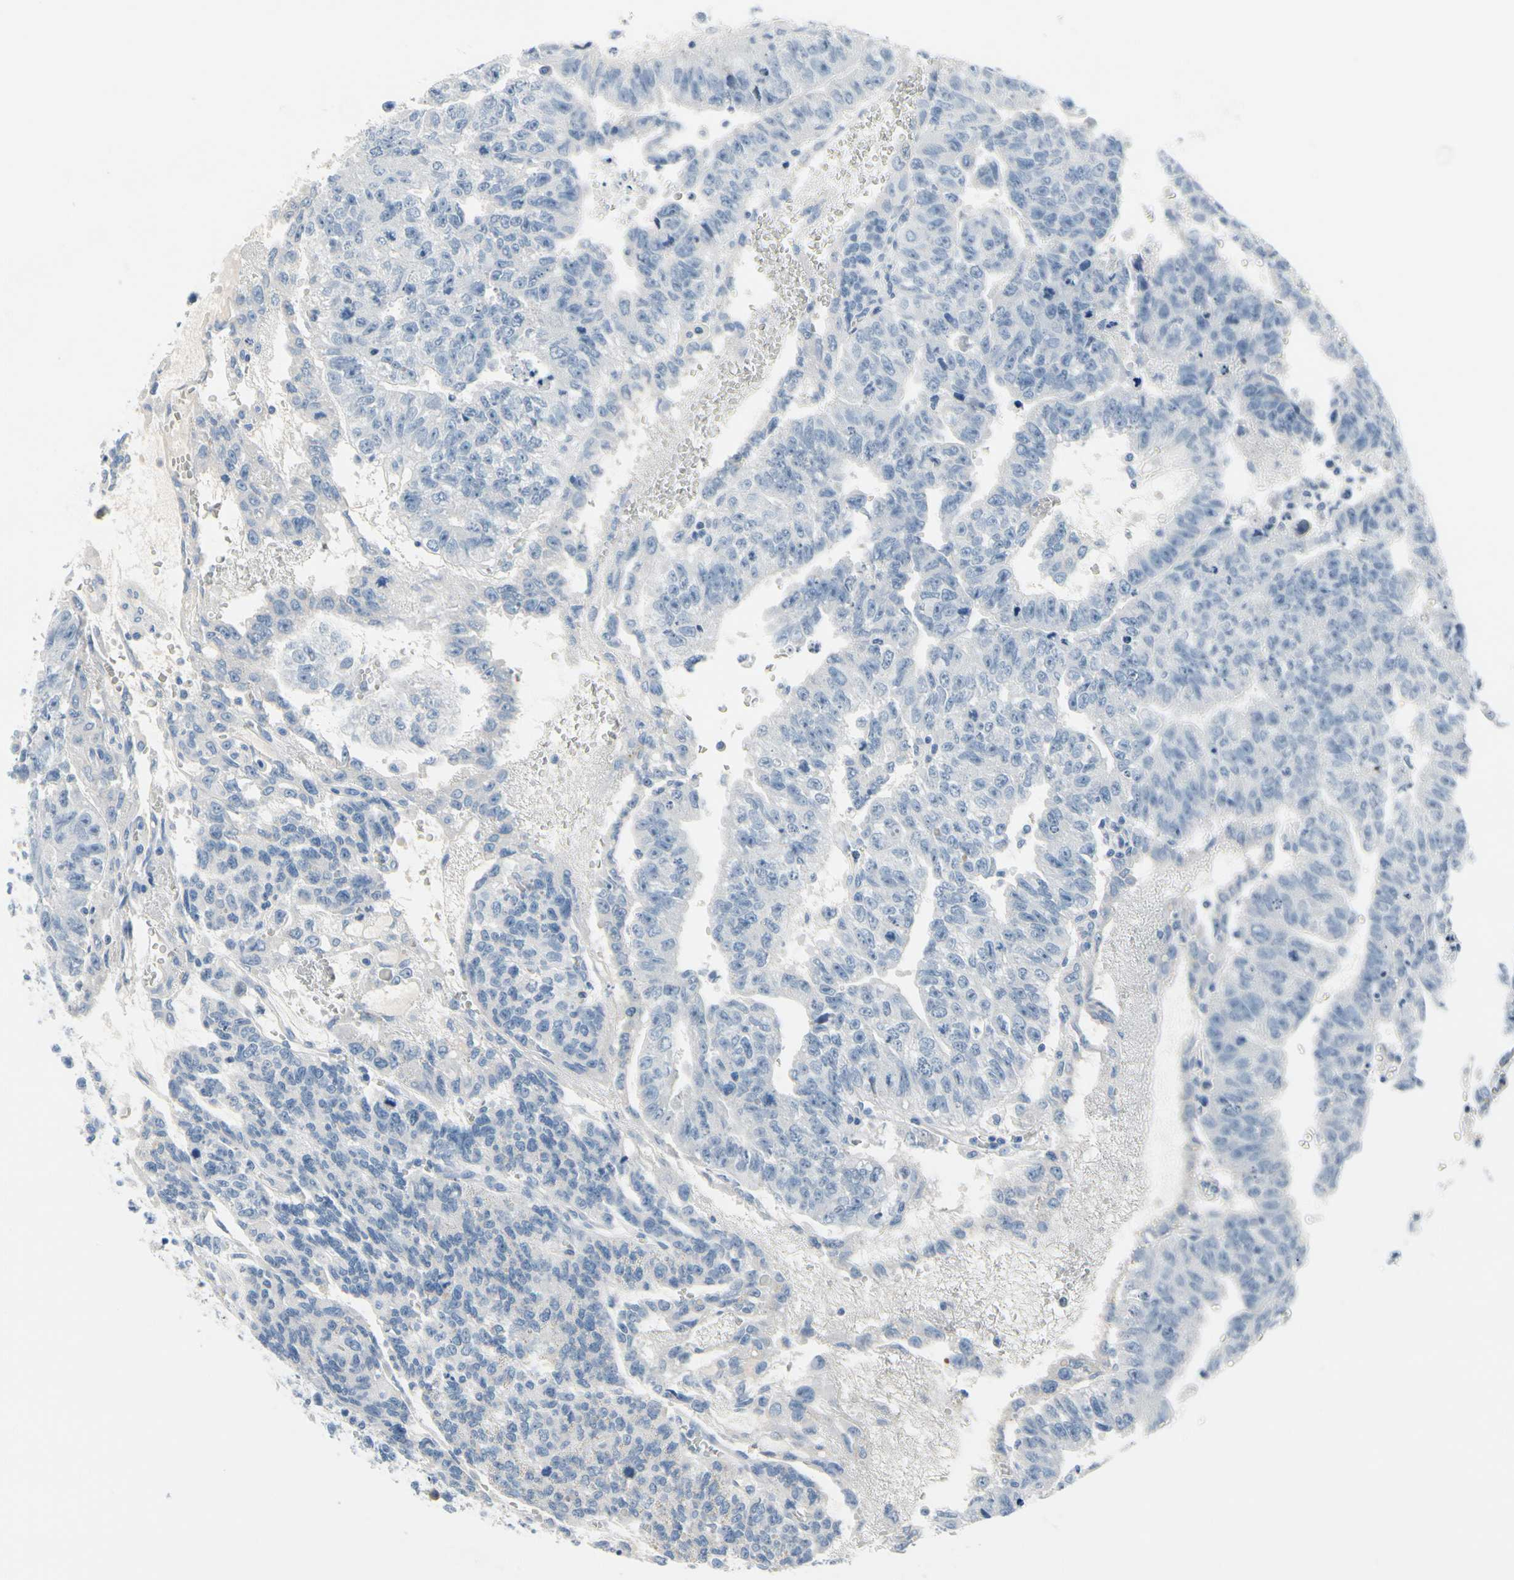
{"staining": {"intensity": "negative", "quantity": "none", "location": "none"}, "tissue": "testis cancer", "cell_type": "Tumor cells", "image_type": "cancer", "snomed": [{"axis": "morphology", "description": "Seminoma, NOS"}, {"axis": "morphology", "description": "Carcinoma, Embryonal, NOS"}, {"axis": "topography", "description": "Testis"}], "caption": "Image shows no protein positivity in tumor cells of testis cancer tissue.", "gene": "MUC5B", "patient": {"sex": "male", "age": 52}}